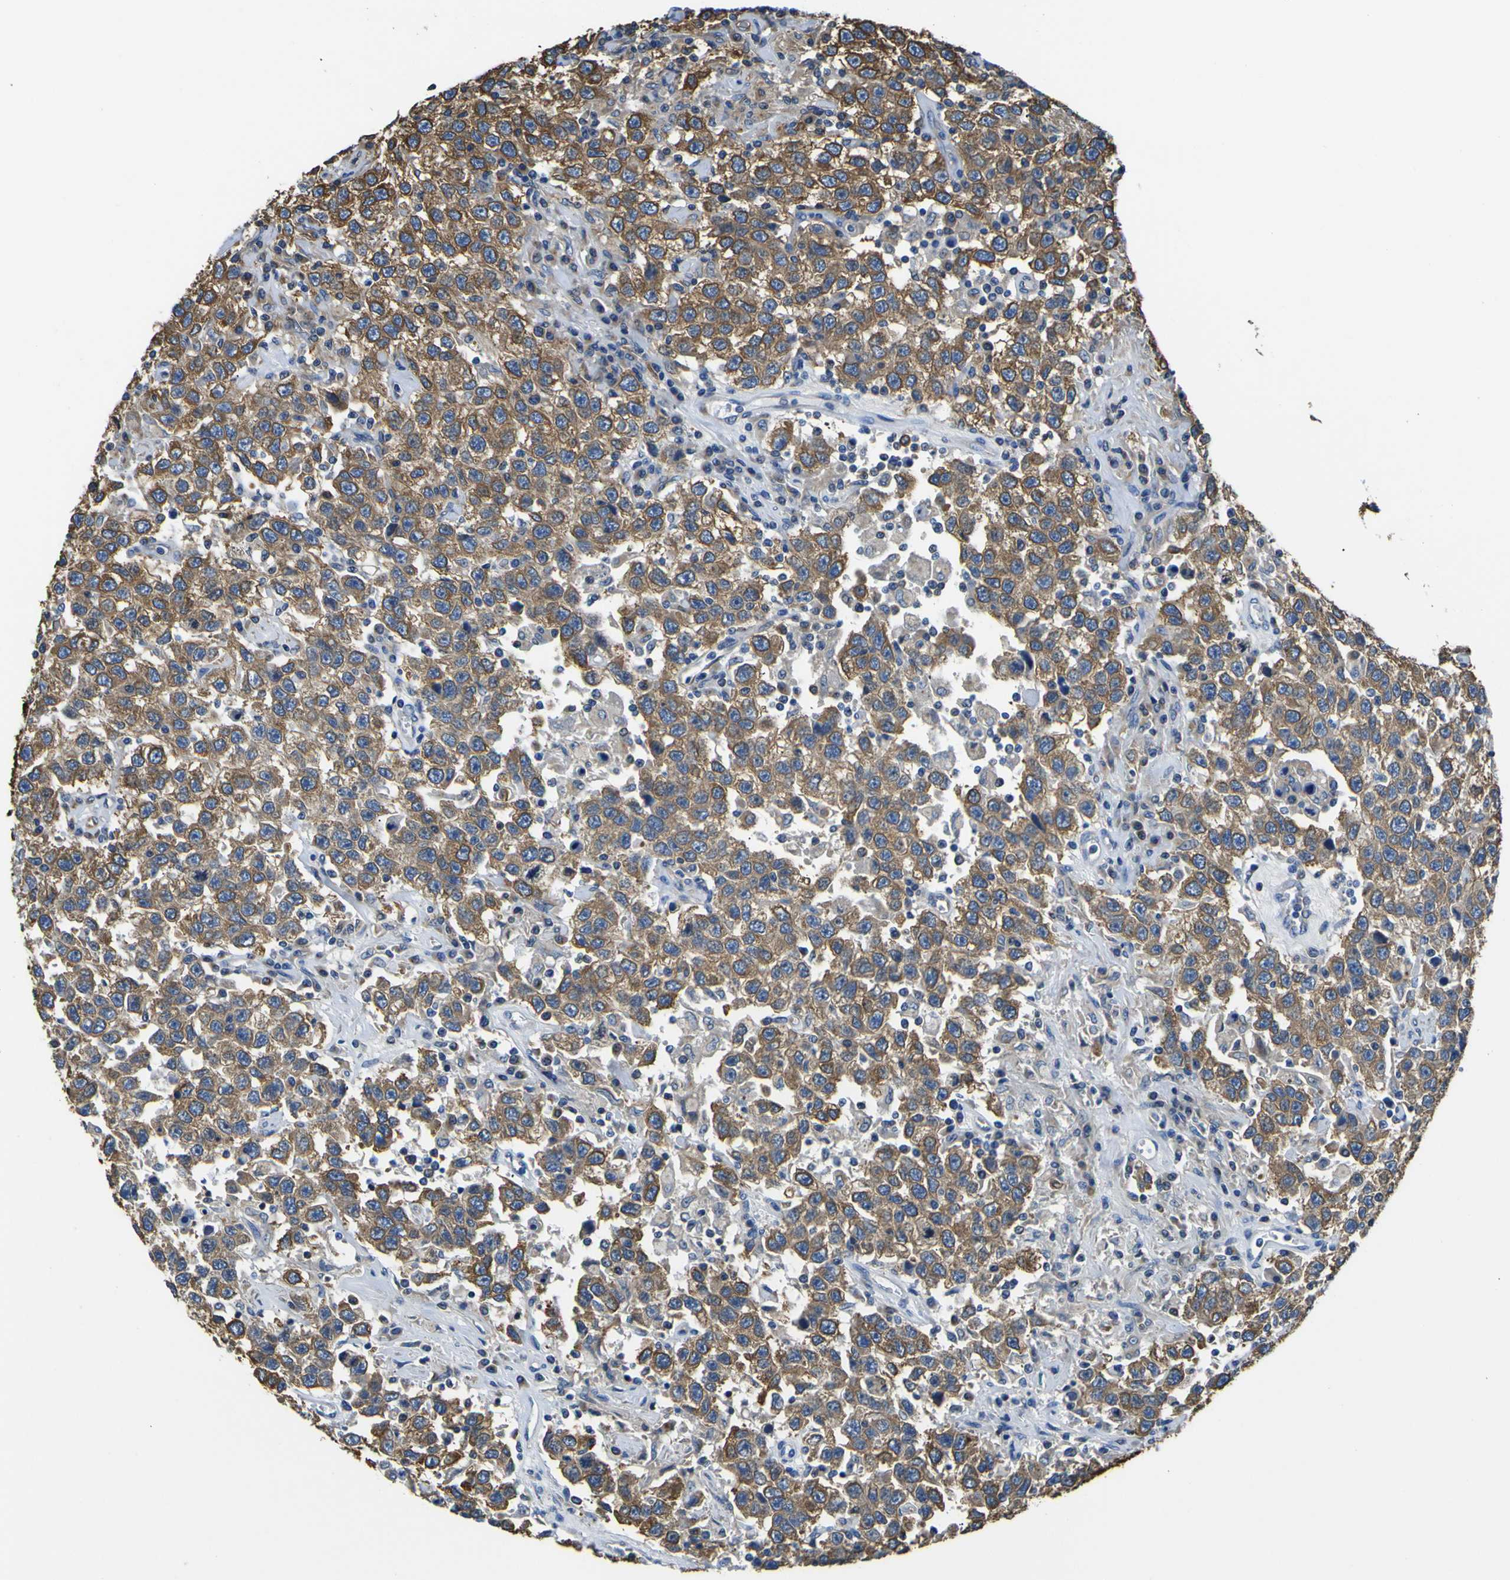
{"staining": {"intensity": "moderate", "quantity": ">75%", "location": "cytoplasmic/membranous"}, "tissue": "testis cancer", "cell_type": "Tumor cells", "image_type": "cancer", "snomed": [{"axis": "morphology", "description": "Seminoma, NOS"}, {"axis": "topography", "description": "Testis"}], "caption": "This micrograph exhibits immunohistochemistry (IHC) staining of human testis cancer, with medium moderate cytoplasmic/membranous staining in about >75% of tumor cells.", "gene": "TUBB", "patient": {"sex": "male", "age": 41}}